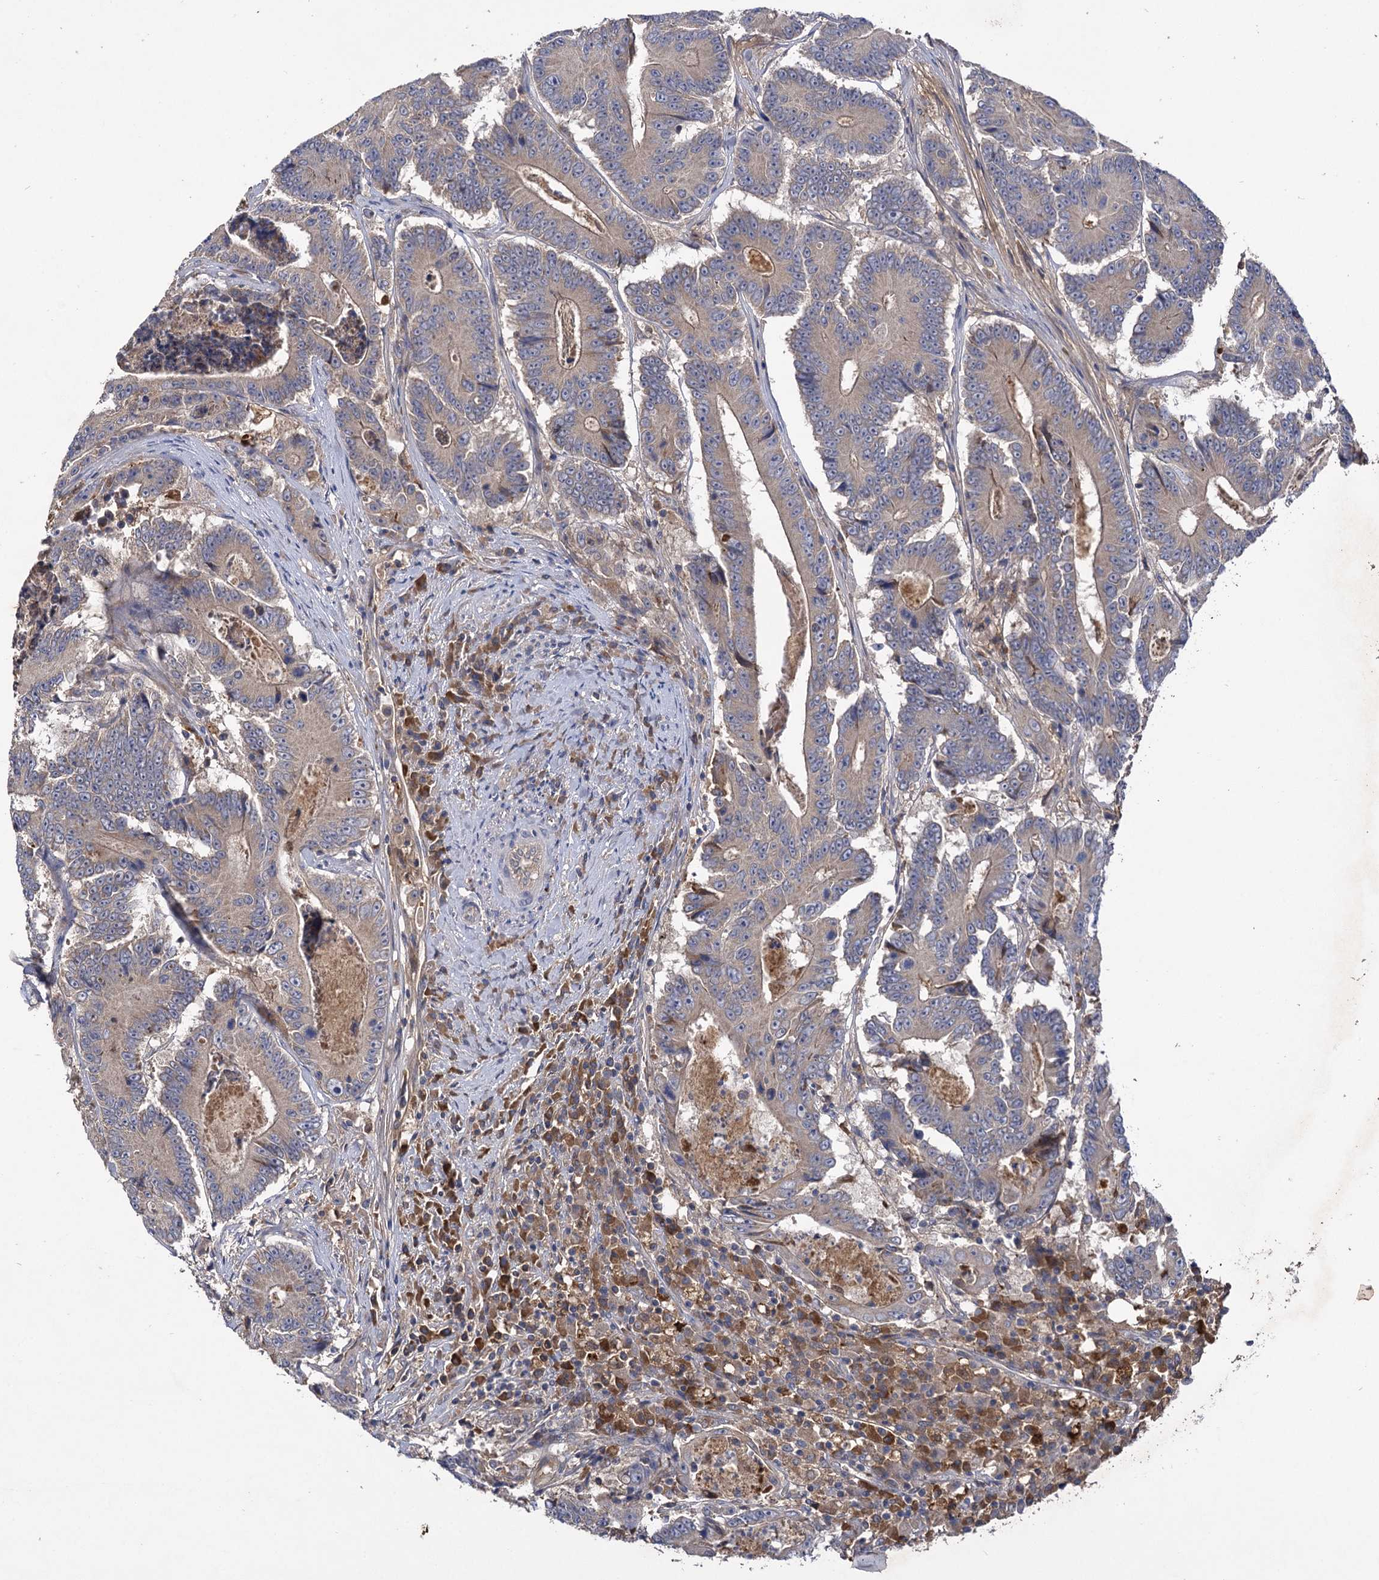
{"staining": {"intensity": "weak", "quantity": "<25%", "location": "cytoplasmic/membranous"}, "tissue": "colorectal cancer", "cell_type": "Tumor cells", "image_type": "cancer", "snomed": [{"axis": "morphology", "description": "Adenocarcinoma, NOS"}, {"axis": "topography", "description": "Colon"}], "caption": "The micrograph demonstrates no significant positivity in tumor cells of colorectal cancer.", "gene": "USP50", "patient": {"sex": "male", "age": 83}}